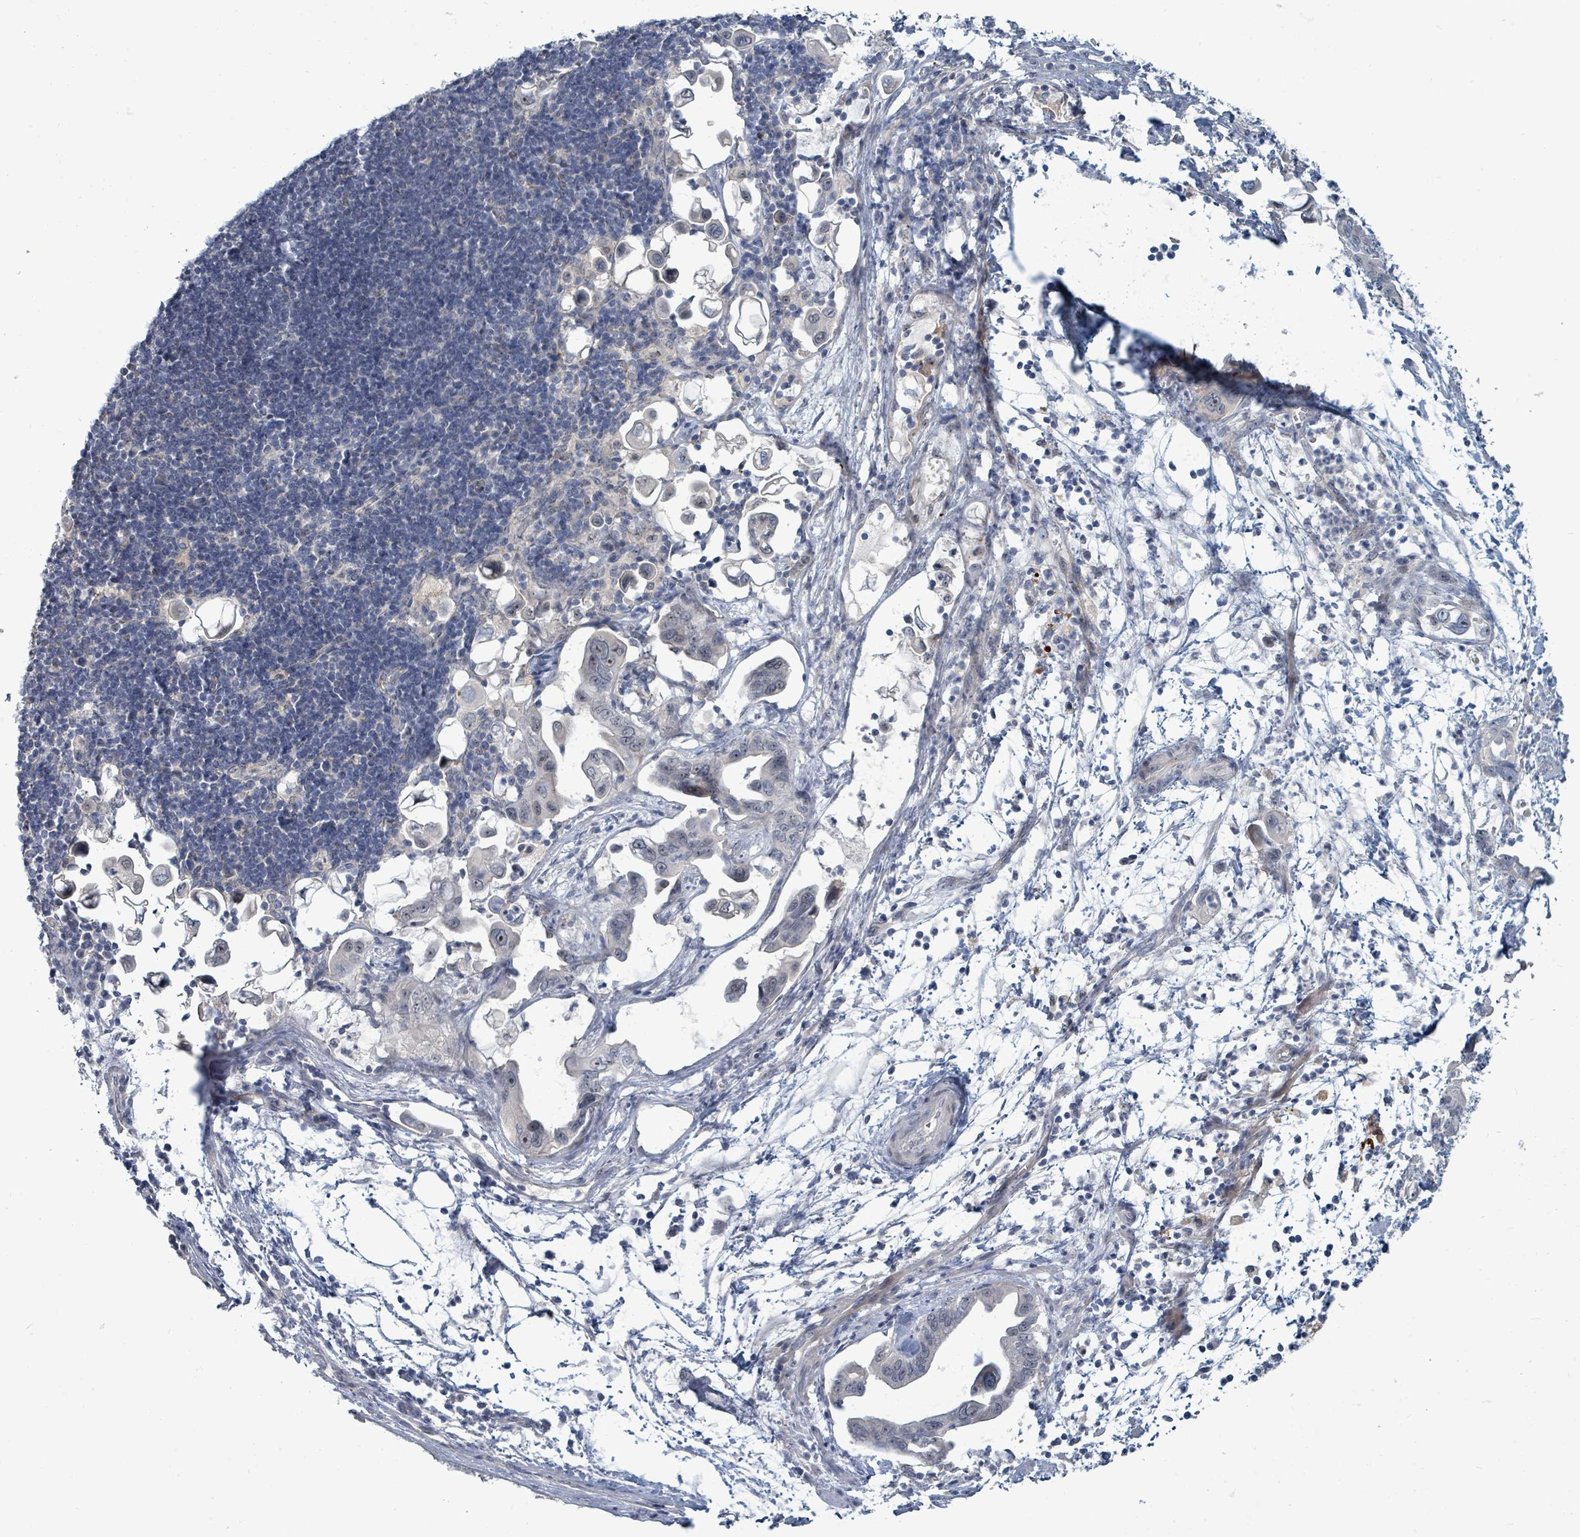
{"staining": {"intensity": "negative", "quantity": "none", "location": "none"}, "tissue": "pancreatic cancer", "cell_type": "Tumor cells", "image_type": "cancer", "snomed": [{"axis": "morphology", "description": "Adenocarcinoma, NOS"}, {"axis": "topography", "description": "Pancreas"}], "caption": "Image shows no protein expression in tumor cells of adenocarcinoma (pancreatic) tissue.", "gene": "TRDMT1", "patient": {"sex": "male", "age": 61}}